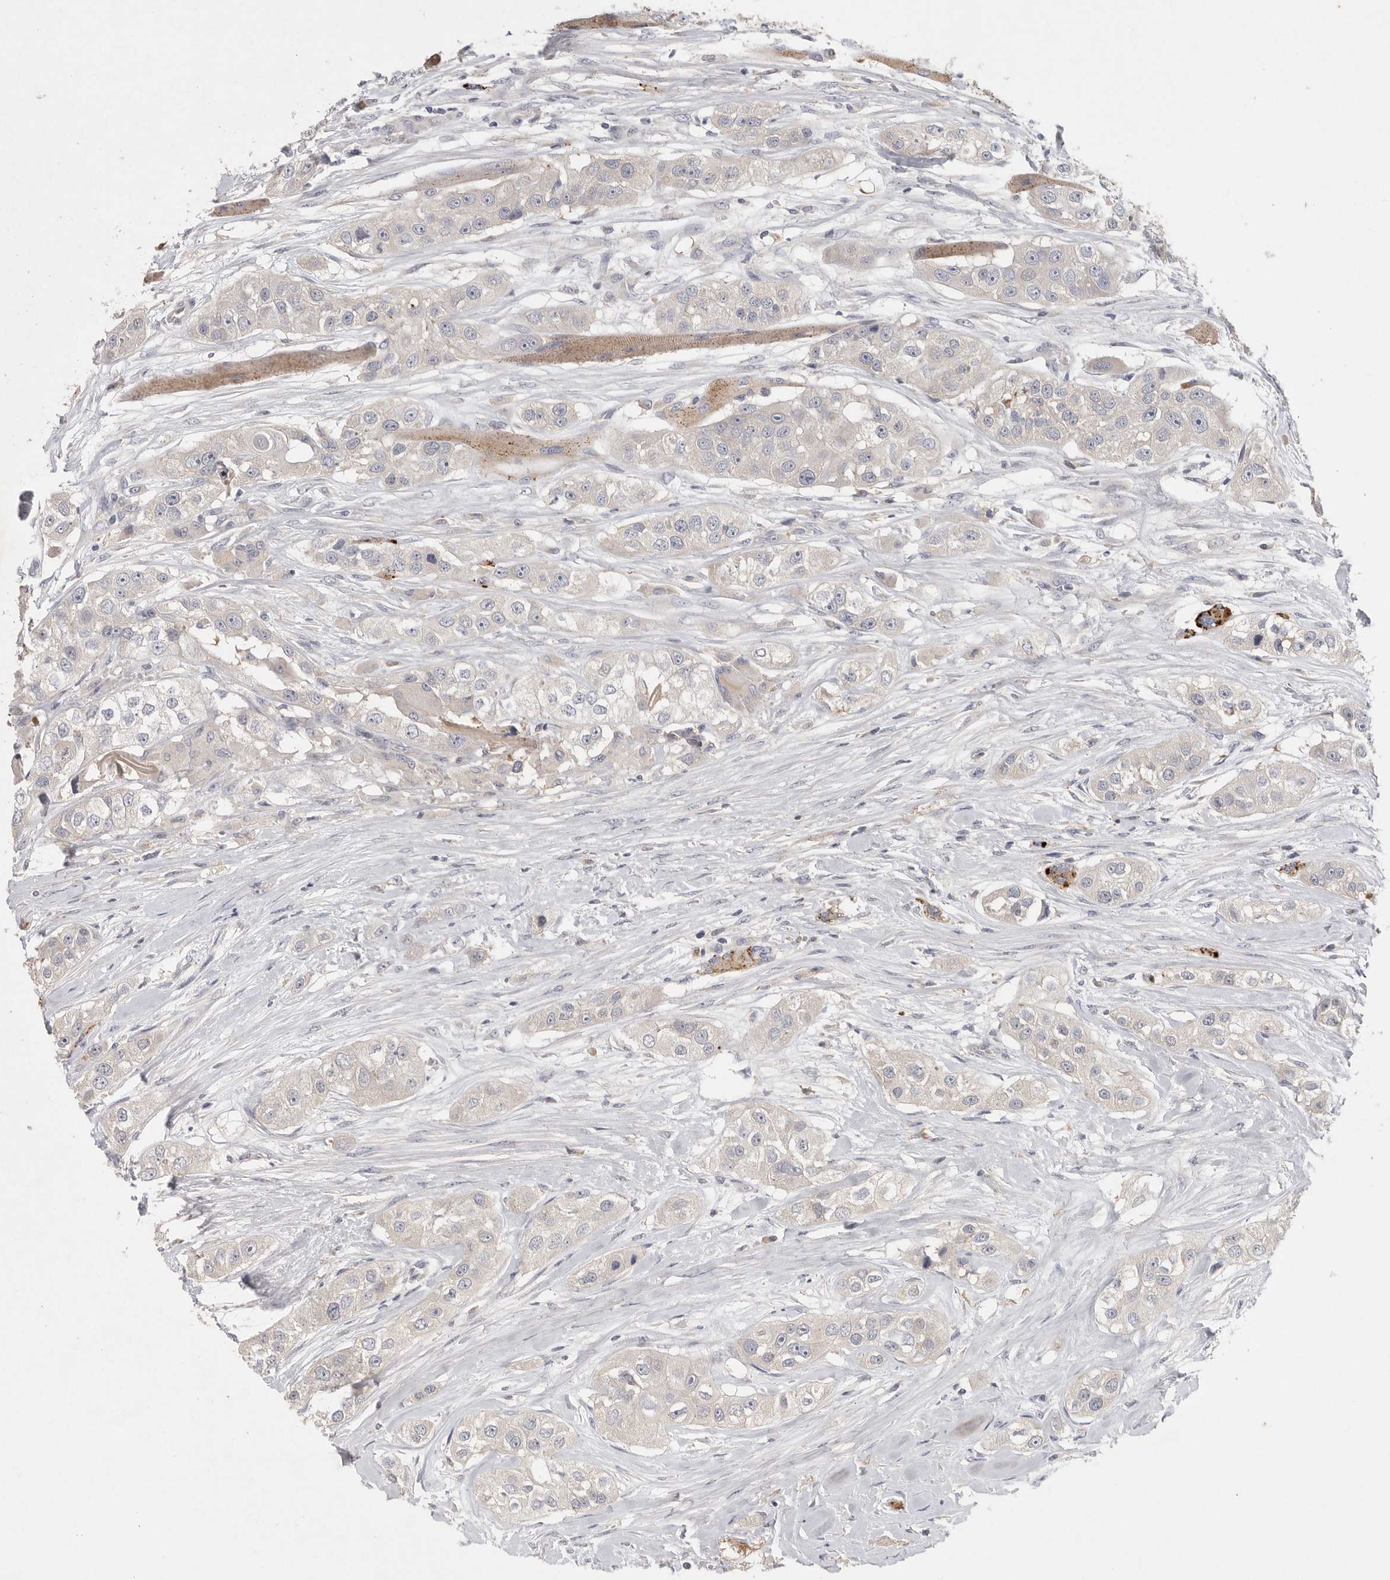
{"staining": {"intensity": "negative", "quantity": "none", "location": "none"}, "tissue": "head and neck cancer", "cell_type": "Tumor cells", "image_type": "cancer", "snomed": [{"axis": "morphology", "description": "Normal tissue, NOS"}, {"axis": "morphology", "description": "Squamous cell carcinoma, NOS"}, {"axis": "topography", "description": "Skeletal muscle"}, {"axis": "topography", "description": "Head-Neck"}], "caption": "Tumor cells show no significant protein expression in head and neck squamous cell carcinoma.", "gene": "CFAP298", "patient": {"sex": "male", "age": 51}}